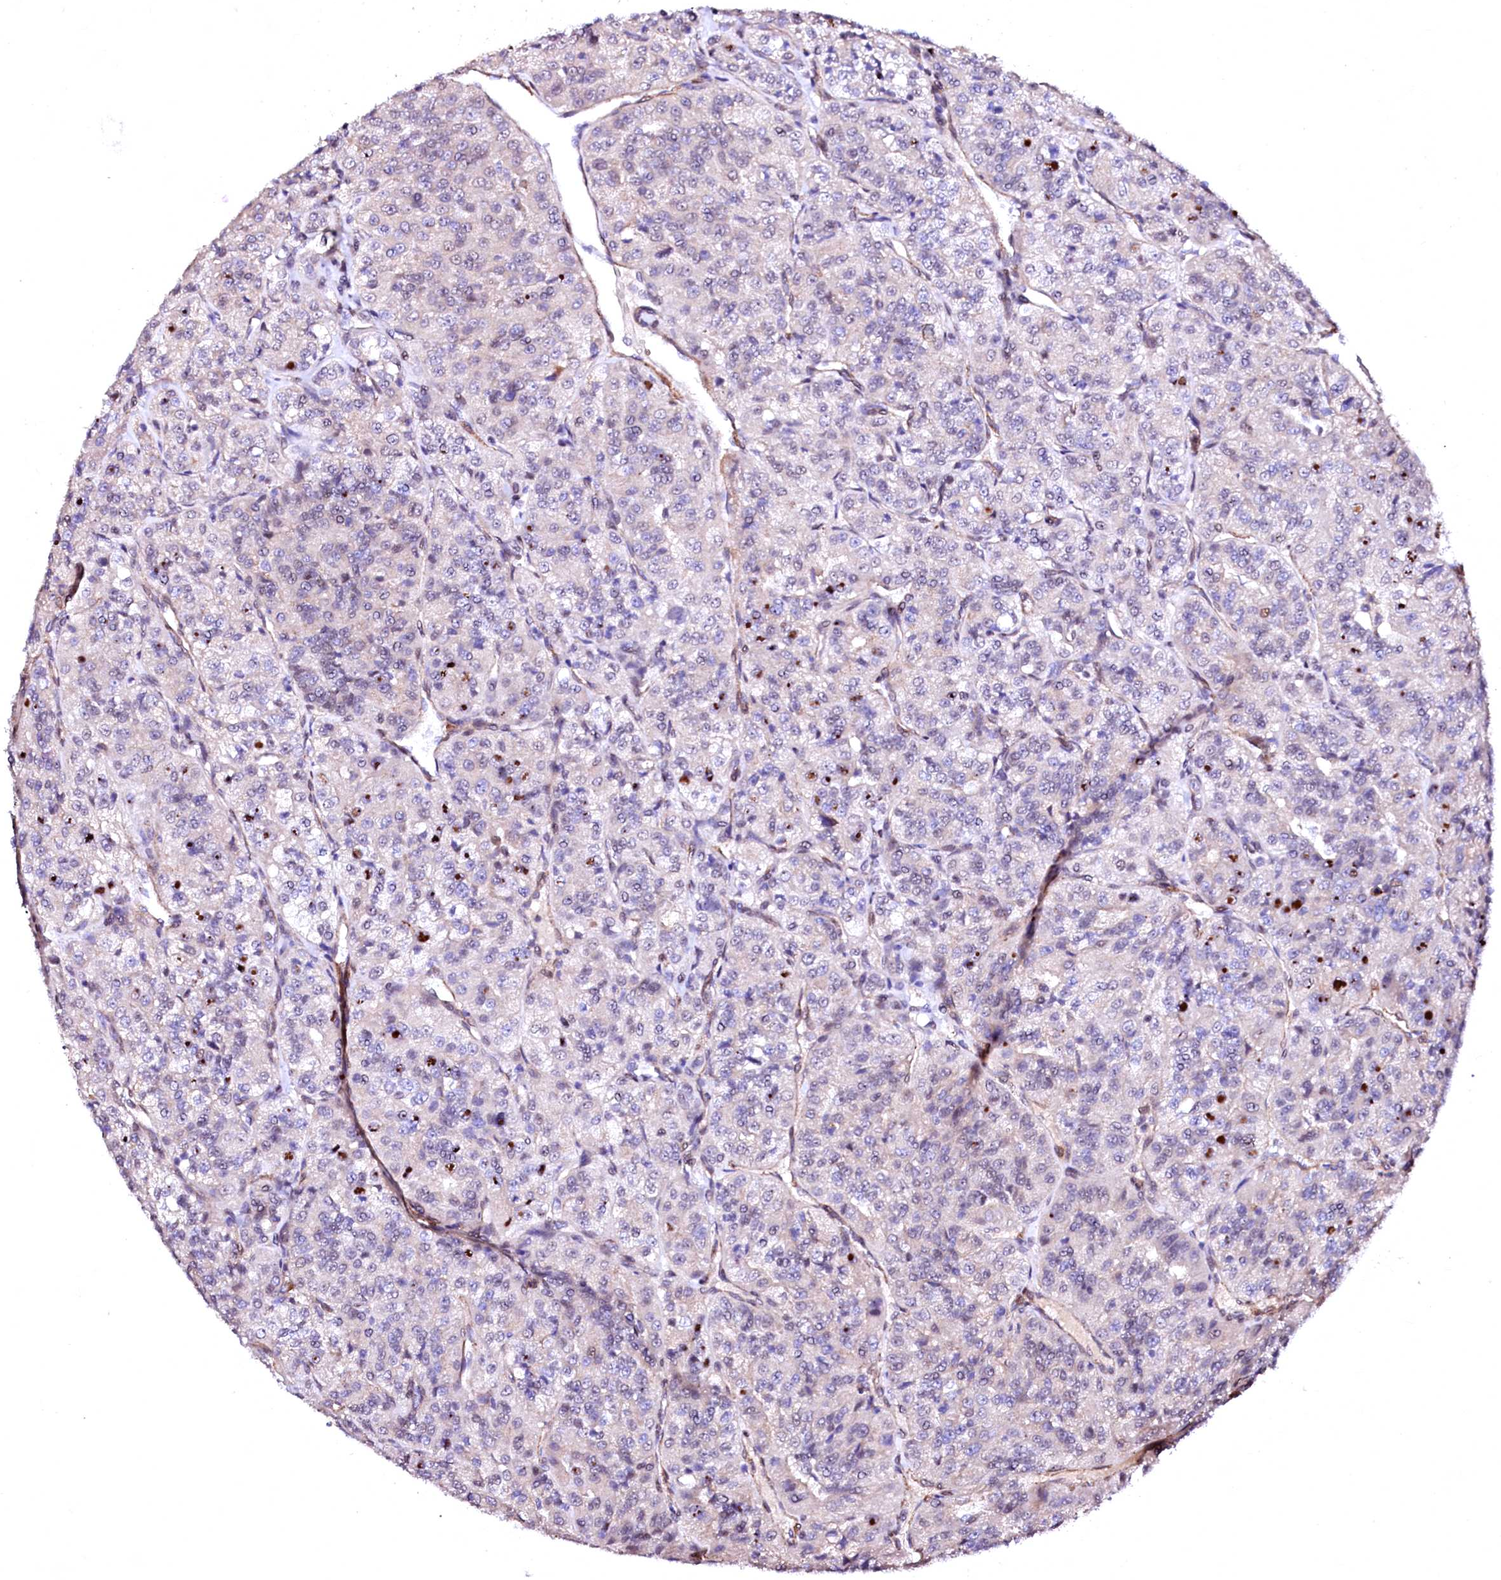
{"staining": {"intensity": "negative", "quantity": "none", "location": "none"}, "tissue": "renal cancer", "cell_type": "Tumor cells", "image_type": "cancer", "snomed": [{"axis": "morphology", "description": "Adenocarcinoma, NOS"}, {"axis": "topography", "description": "Kidney"}], "caption": "The image demonstrates no staining of tumor cells in renal cancer (adenocarcinoma).", "gene": "GPR176", "patient": {"sex": "female", "age": 63}}